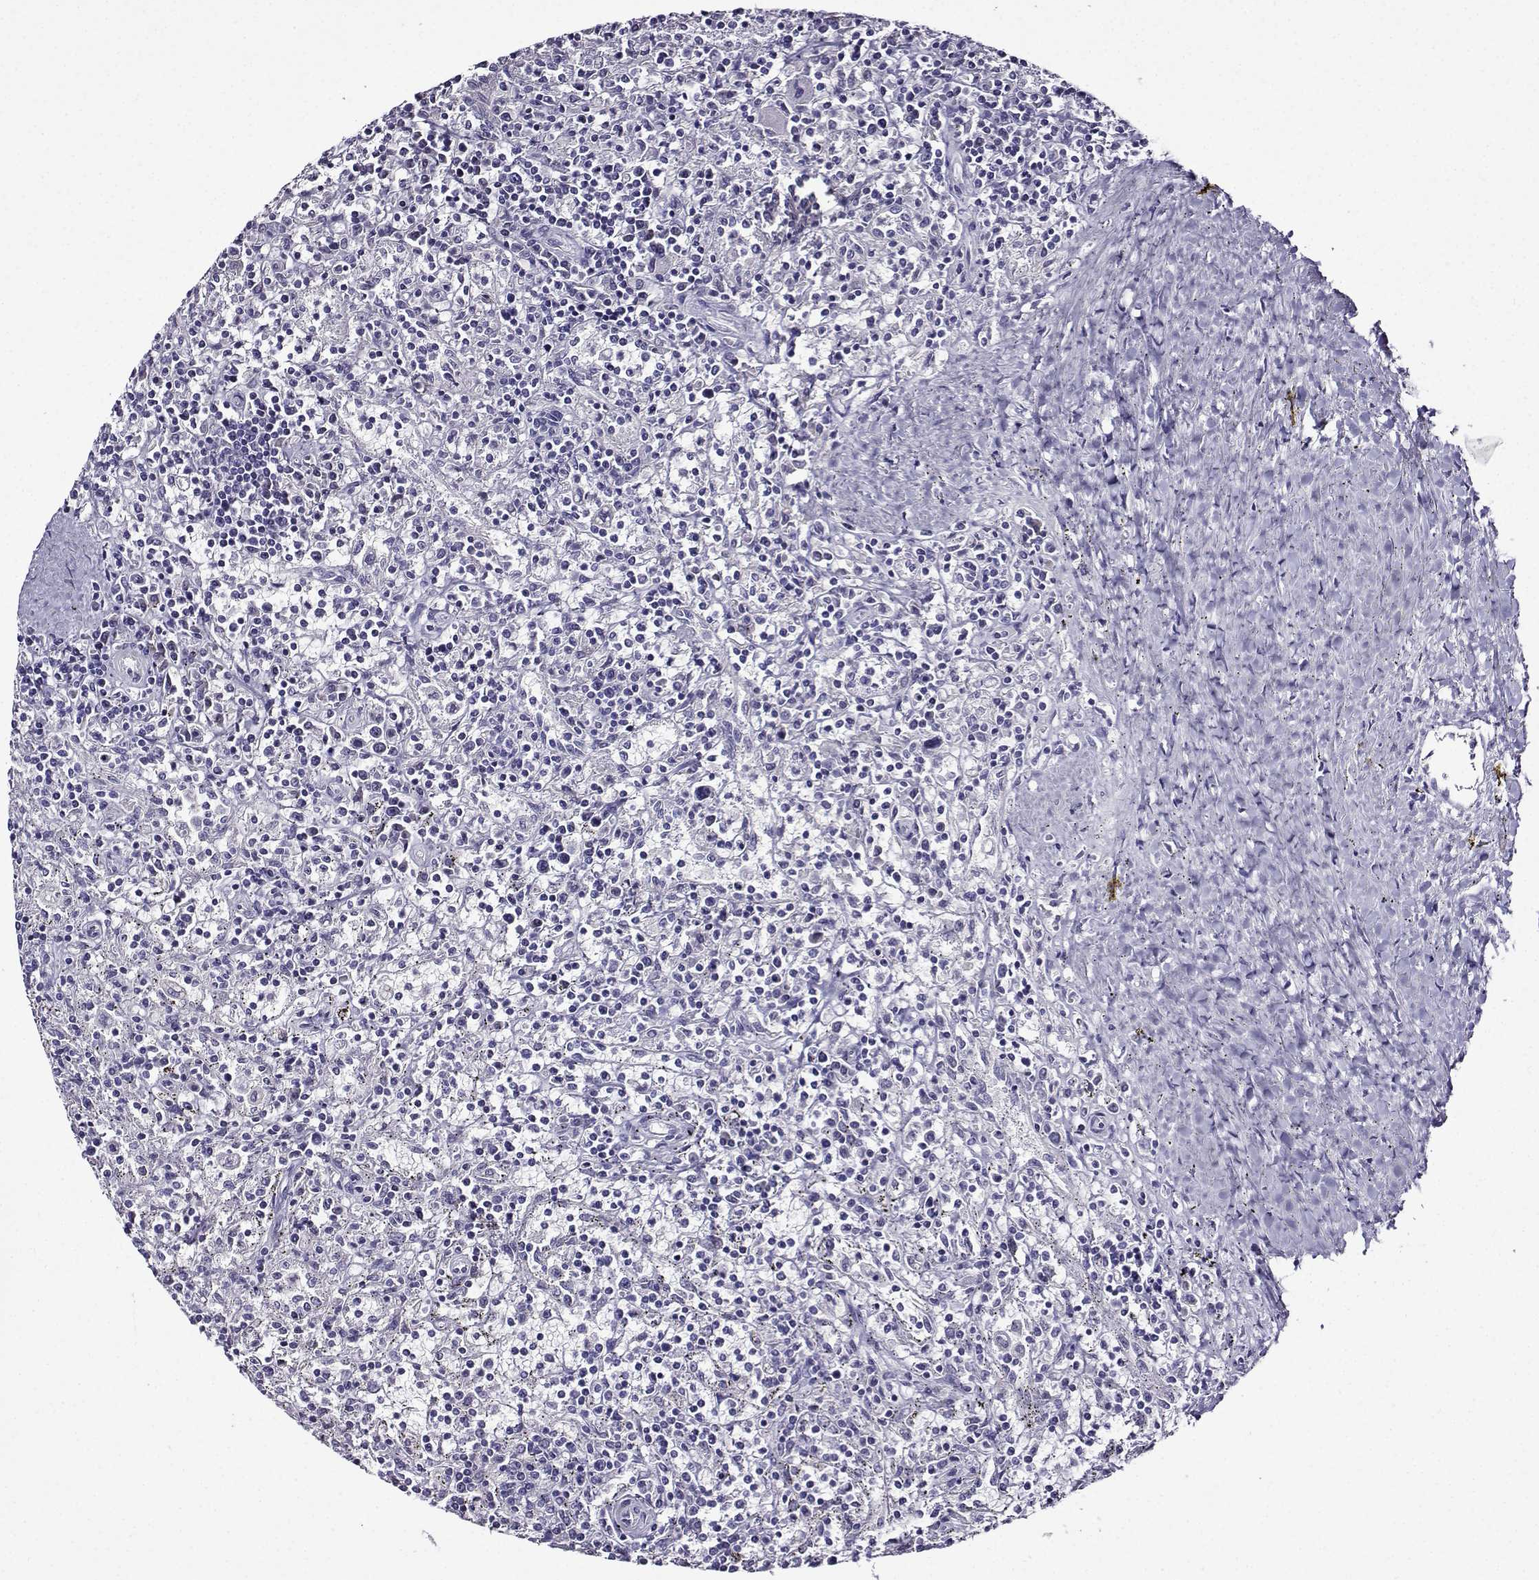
{"staining": {"intensity": "negative", "quantity": "none", "location": "none"}, "tissue": "lymphoma", "cell_type": "Tumor cells", "image_type": "cancer", "snomed": [{"axis": "morphology", "description": "Malignant lymphoma, non-Hodgkin's type, Low grade"}, {"axis": "topography", "description": "Spleen"}], "caption": "Immunohistochemistry photomicrograph of neoplastic tissue: human low-grade malignant lymphoma, non-Hodgkin's type stained with DAB reveals no significant protein staining in tumor cells.", "gene": "TMEM266", "patient": {"sex": "male", "age": 62}}